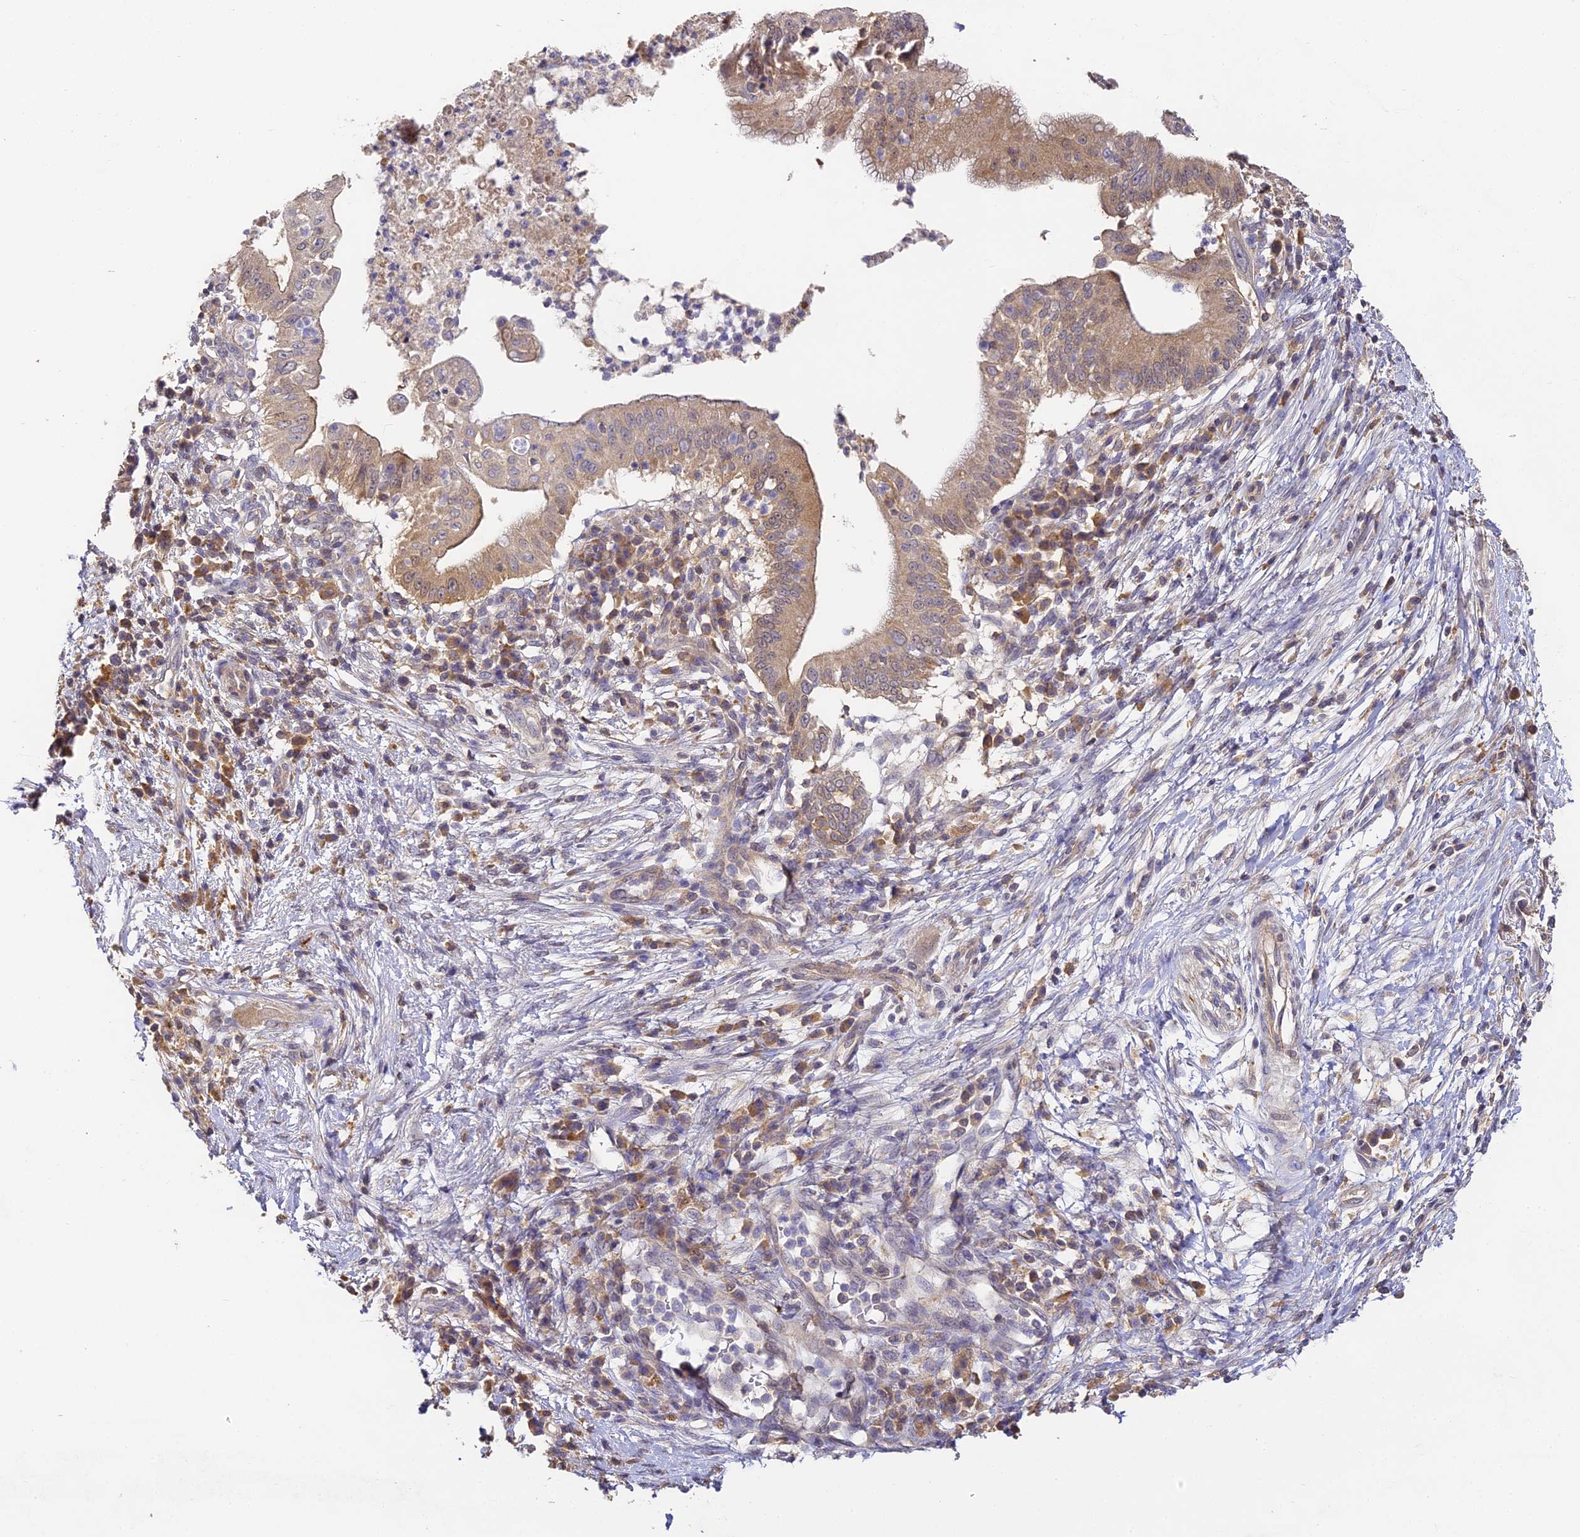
{"staining": {"intensity": "moderate", "quantity": ">75%", "location": "cytoplasmic/membranous"}, "tissue": "pancreatic cancer", "cell_type": "Tumor cells", "image_type": "cancer", "snomed": [{"axis": "morphology", "description": "Adenocarcinoma, NOS"}, {"axis": "topography", "description": "Pancreas"}], "caption": "A micrograph of pancreatic cancer (adenocarcinoma) stained for a protein displays moderate cytoplasmic/membranous brown staining in tumor cells. The staining was performed using DAB to visualize the protein expression in brown, while the nuclei were stained in blue with hematoxylin (Magnification: 20x).", "gene": "YAE1", "patient": {"sex": "male", "age": 68}}